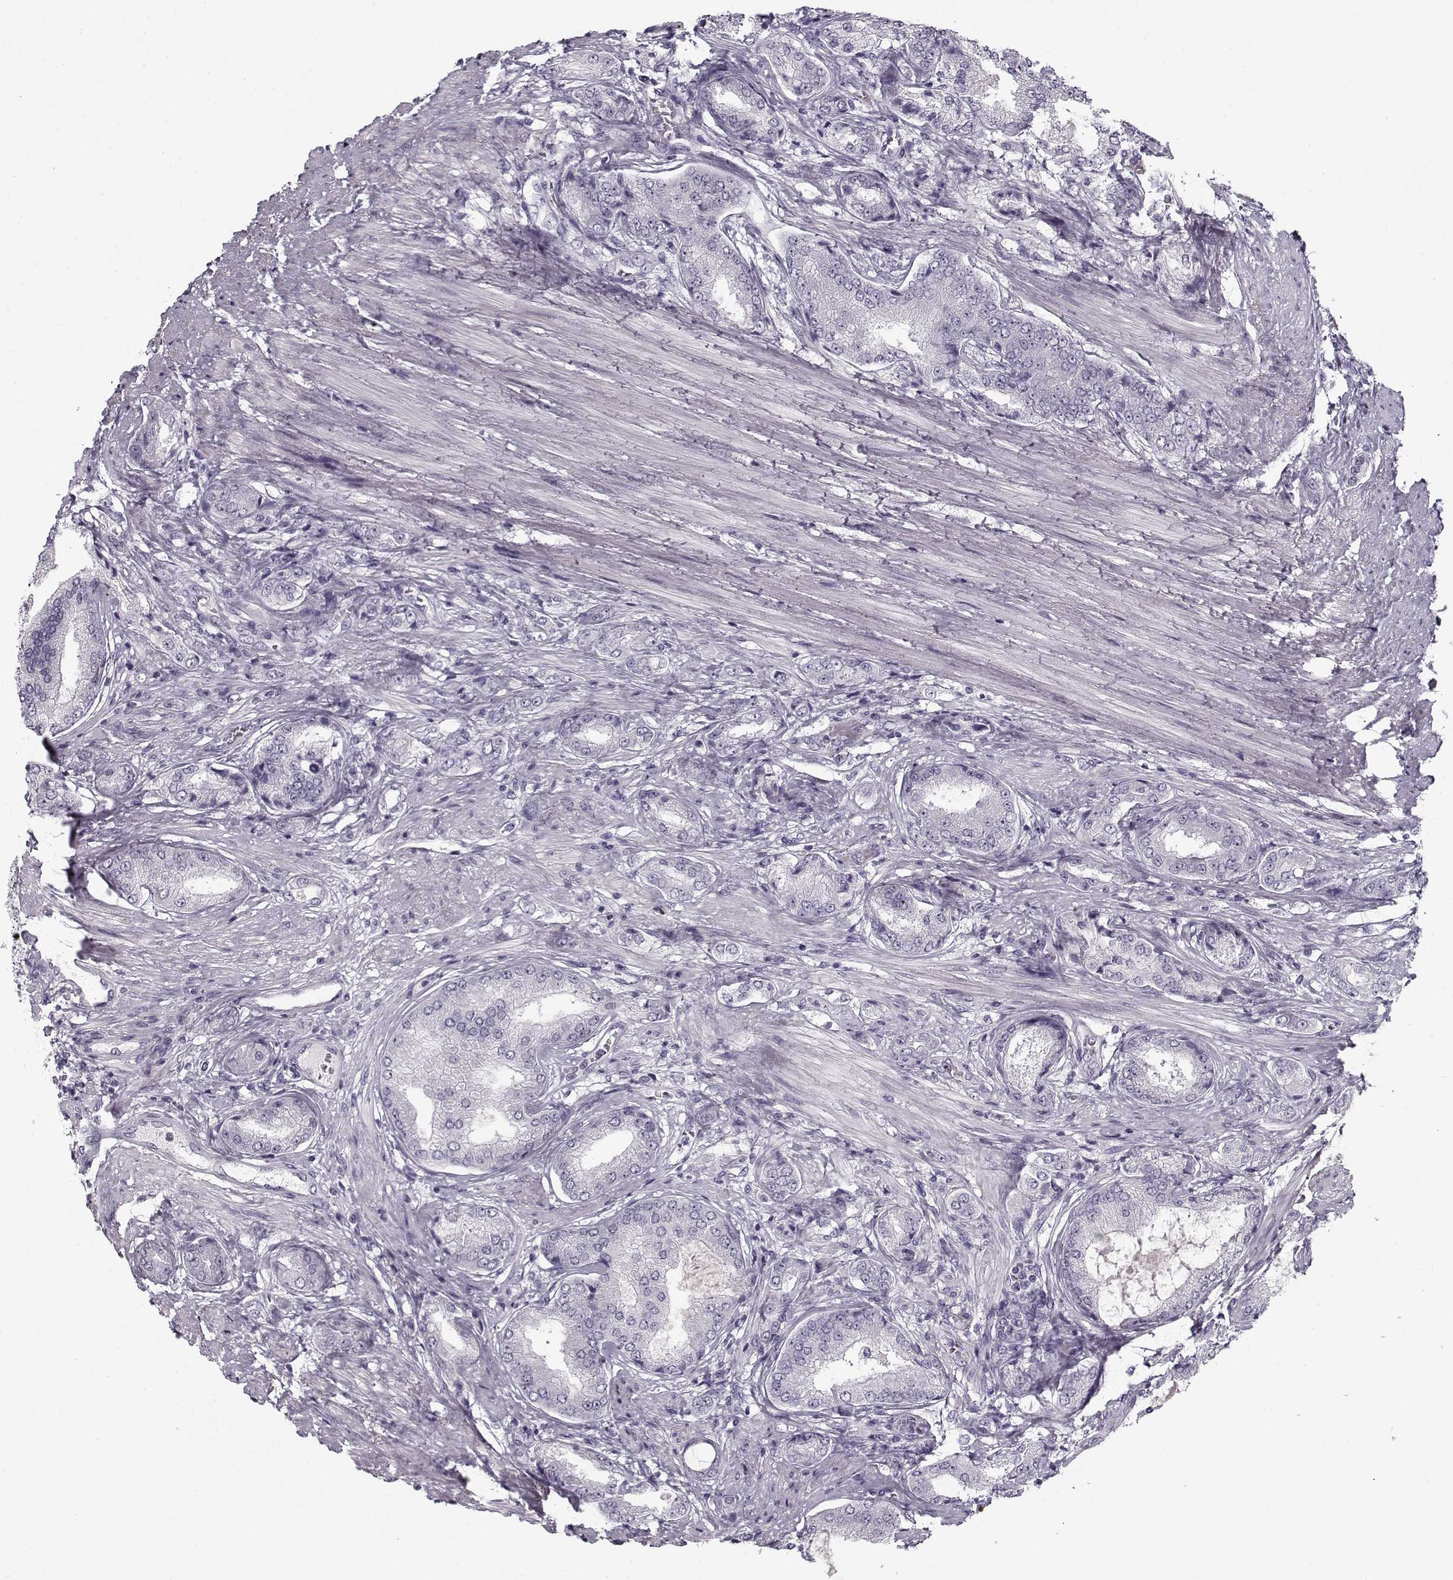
{"staining": {"intensity": "negative", "quantity": "none", "location": "none"}, "tissue": "prostate cancer", "cell_type": "Tumor cells", "image_type": "cancer", "snomed": [{"axis": "morphology", "description": "Adenocarcinoma, NOS"}, {"axis": "topography", "description": "Prostate"}], "caption": "IHC of prostate adenocarcinoma reveals no staining in tumor cells. (DAB immunohistochemistry (IHC) visualized using brightfield microscopy, high magnification).", "gene": "PNMT", "patient": {"sex": "male", "age": 63}}